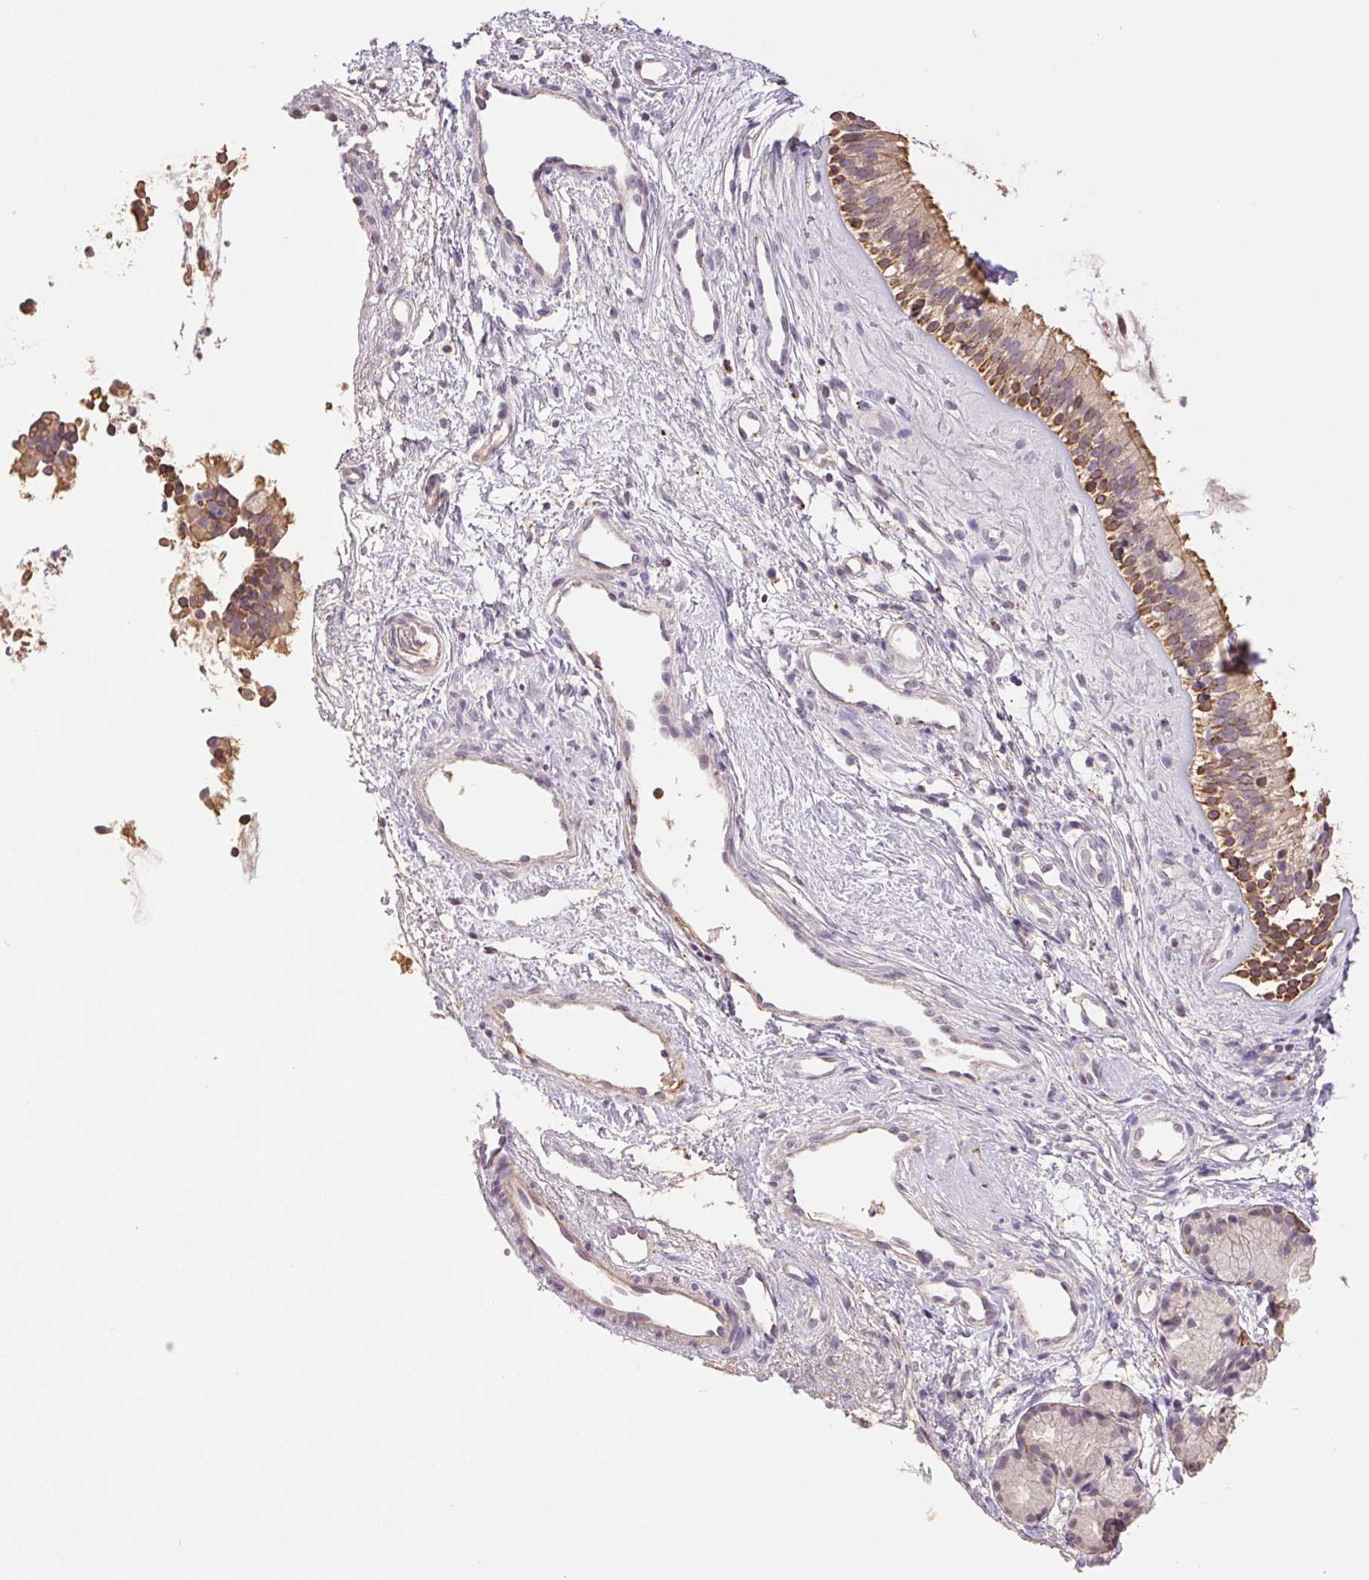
{"staining": {"intensity": "moderate", "quantity": "25%-75%", "location": "cytoplasmic/membranous"}, "tissue": "nasopharynx", "cell_type": "Respiratory epithelial cells", "image_type": "normal", "snomed": [{"axis": "morphology", "description": "Normal tissue, NOS"}, {"axis": "topography", "description": "Nasopharynx"}], "caption": "Immunohistochemical staining of benign human nasopharynx displays medium levels of moderate cytoplasmic/membranous staining in approximately 25%-75% of respiratory epithelial cells.", "gene": "TMEM253", "patient": {"sex": "male", "age": 58}}